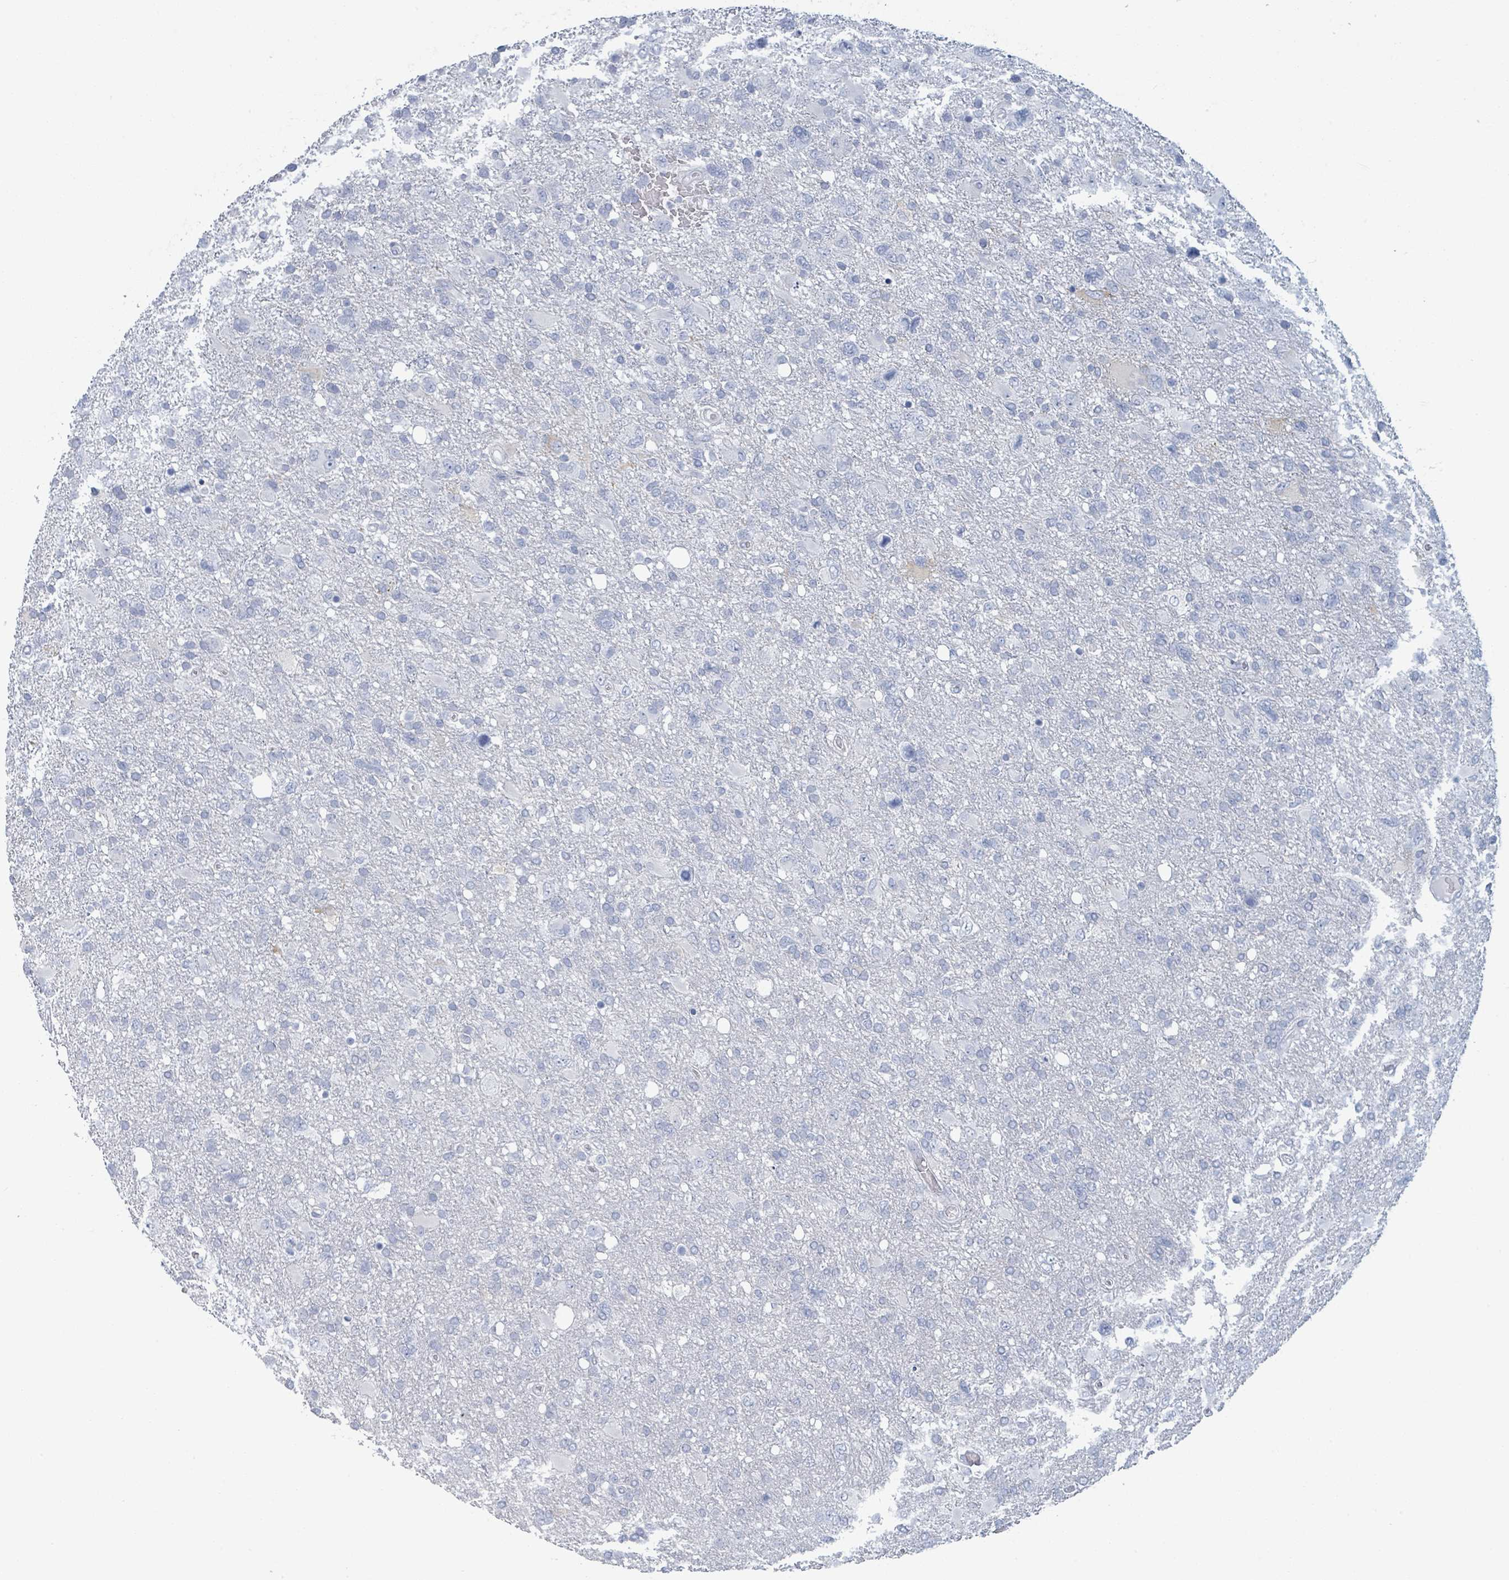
{"staining": {"intensity": "negative", "quantity": "none", "location": "none"}, "tissue": "glioma", "cell_type": "Tumor cells", "image_type": "cancer", "snomed": [{"axis": "morphology", "description": "Glioma, malignant, High grade"}, {"axis": "topography", "description": "Brain"}], "caption": "Immunohistochemical staining of human glioma shows no significant staining in tumor cells. Nuclei are stained in blue.", "gene": "VPS13D", "patient": {"sex": "male", "age": 61}}